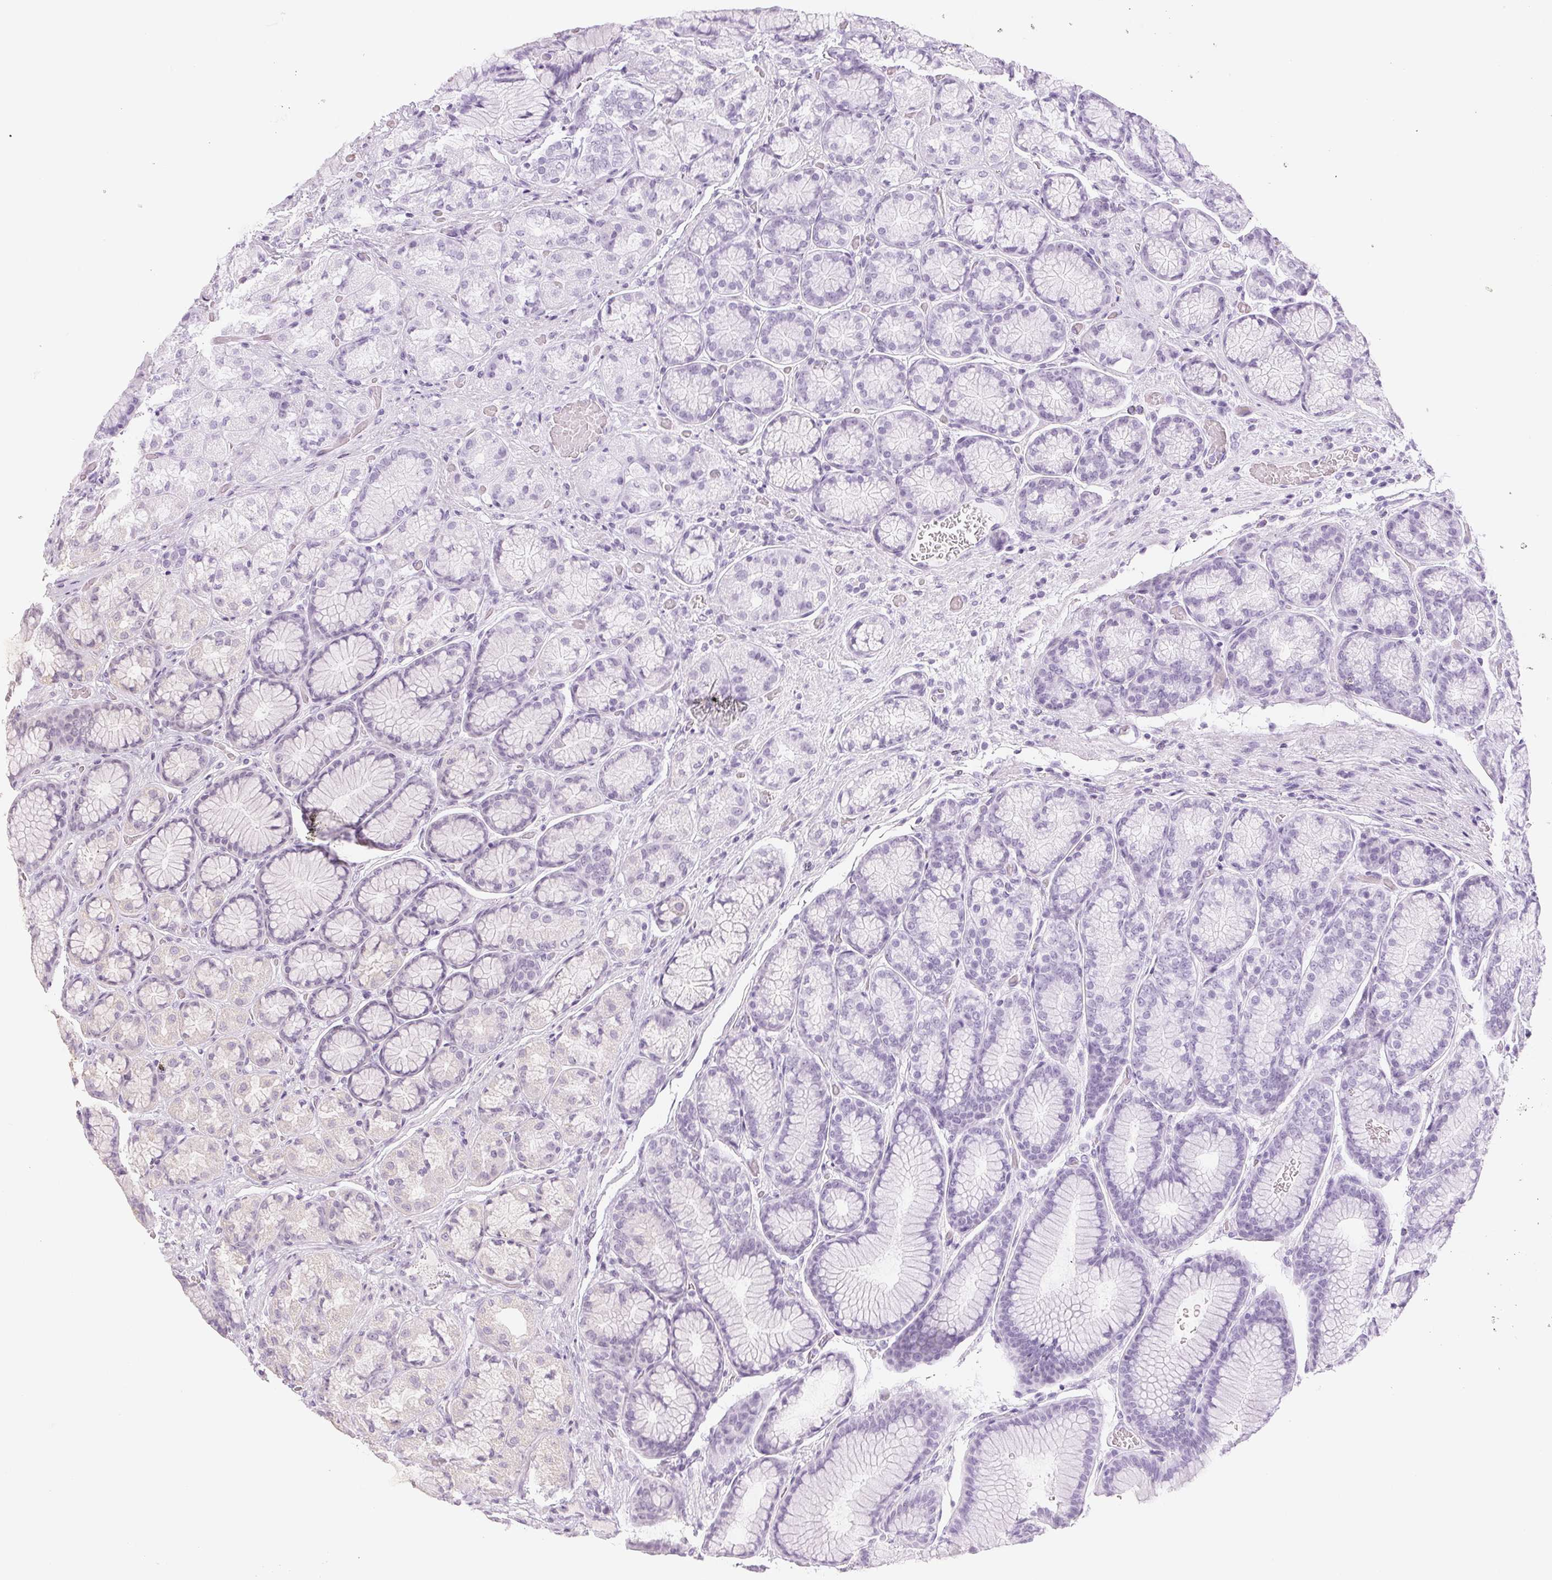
{"staining": {"intensity": "negative", "quantity": "none", "location": "none"}, "tissue": "stomach", "cell_type": "Glandular cells", "image_type": "normal", "snomed": [{"axis": "morphology", "description": "Normal tissue, NOS"}, {"axis": "morphology", "description": "Adenocarcinoma, NOS"}, {"axis": "morphology", "description": "Adenocarcinoma, High grade"}, {"axis": "topography", "description": "Stomach, upper"}, {"axis": "topography", "description": "Stomach"}], "caption": "An IHC photomicrograph of unremarkable stomach is shown. There is no staining in glandular cells of stomach.", "gene": "COX14", "patient": {"sex": "female", "age": 65}}